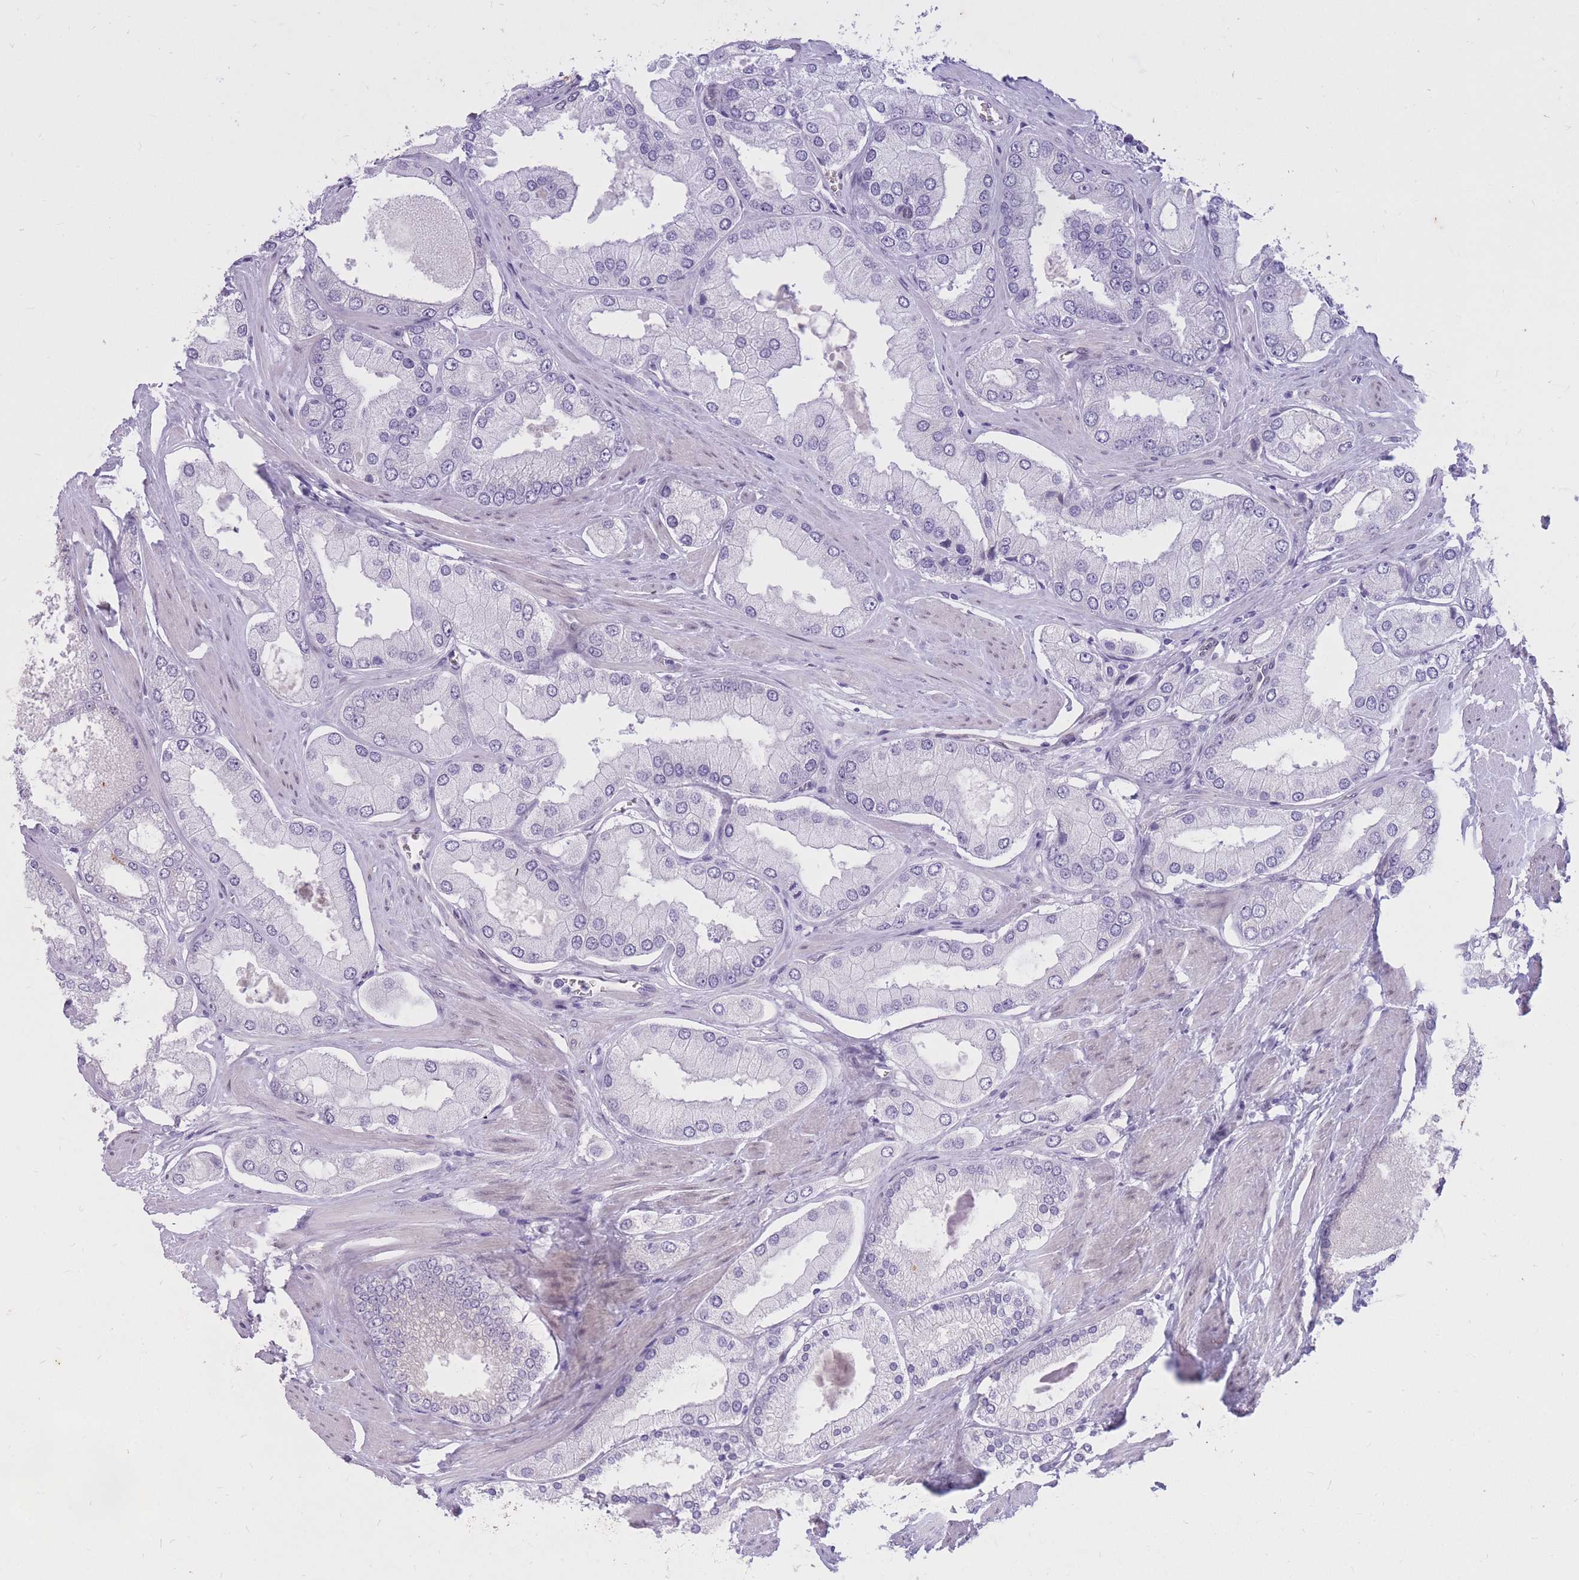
{"staining": {"intensity": "negative", "quantity": "none", "location": "none"}, "tissue": "prostate cancer", "cell_type": "Tumor cells", "image_type": "cancer", "snomed": [{"axis": "morphology", "description": "Adenocarcinoma, Low grade"}, {"axis": "topography", "description": "Prostate"}], "caption": "Immunohistochemistry (IHC) image of neoplastic tissue: human prostate cancer stained with DAB exhibits no significant protein staining in tumor cells. (Brightfield microscopy of DAB (3,3'-diaminobenzidine) IHC at high magnification).", "gene": "HOOK2", "patient": {"sex": "male", "age": 42}}